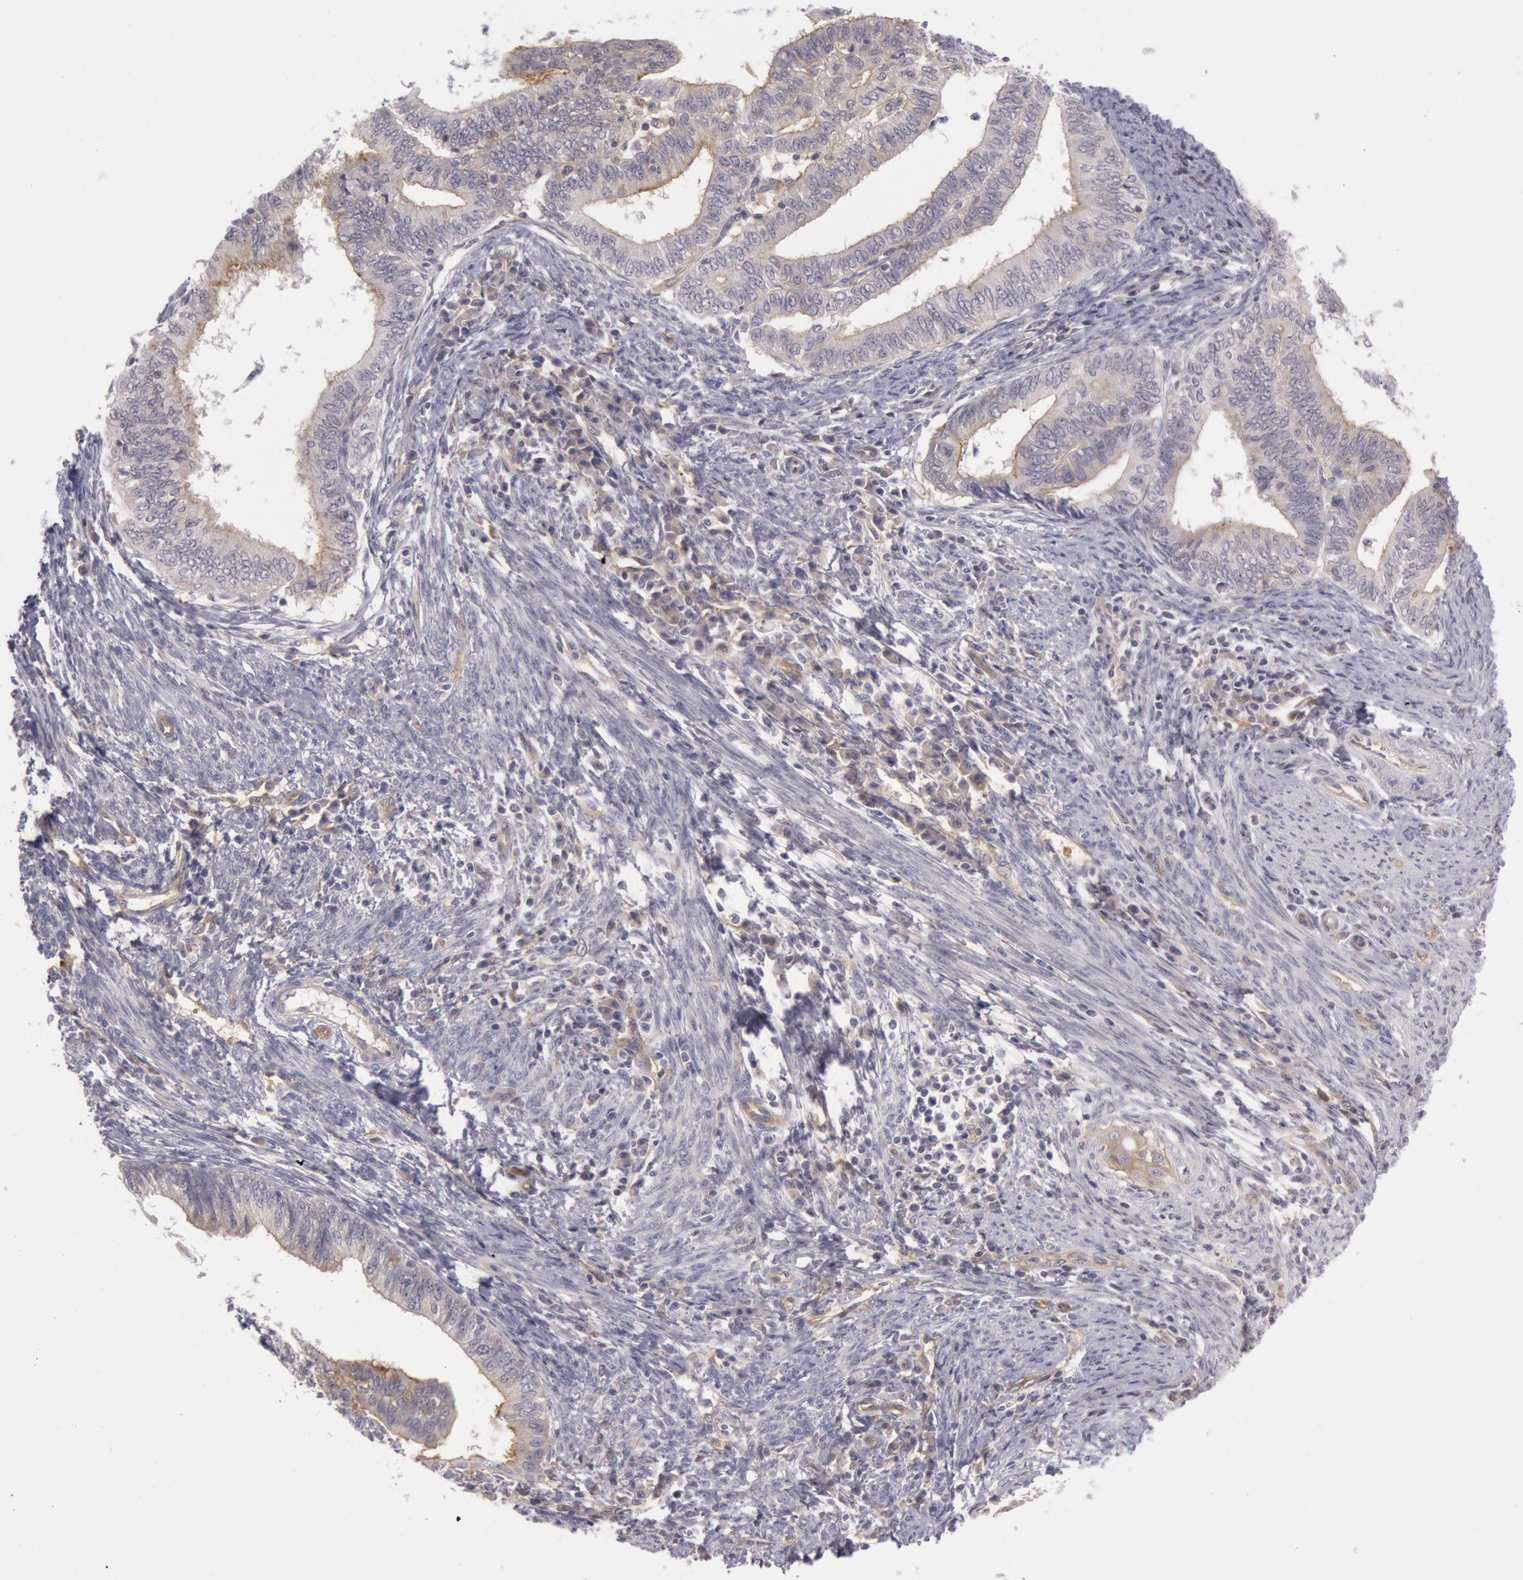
{"staining": {"intensity": "weak", "quantity": "25%-75%", "location": "cytoplasmic/membranous"}, "tissue": "endometrial cancer", "cell_type": "Tumor cells", "image_type": "cancer", "snomed": [{"axis": "morphology", "description": "Adenocarcinoma, NOS"}, {"axis": "topography", "description": "Endometrium"}], "caption": "This image displays IHC staining of endometrial adenocarcinoma, with low weak cytoplasmic/membranous staining in about 25%-75% of tumor cells.", "gene": "MYO5A", "patient": {"sex": "female", "age": 66}}